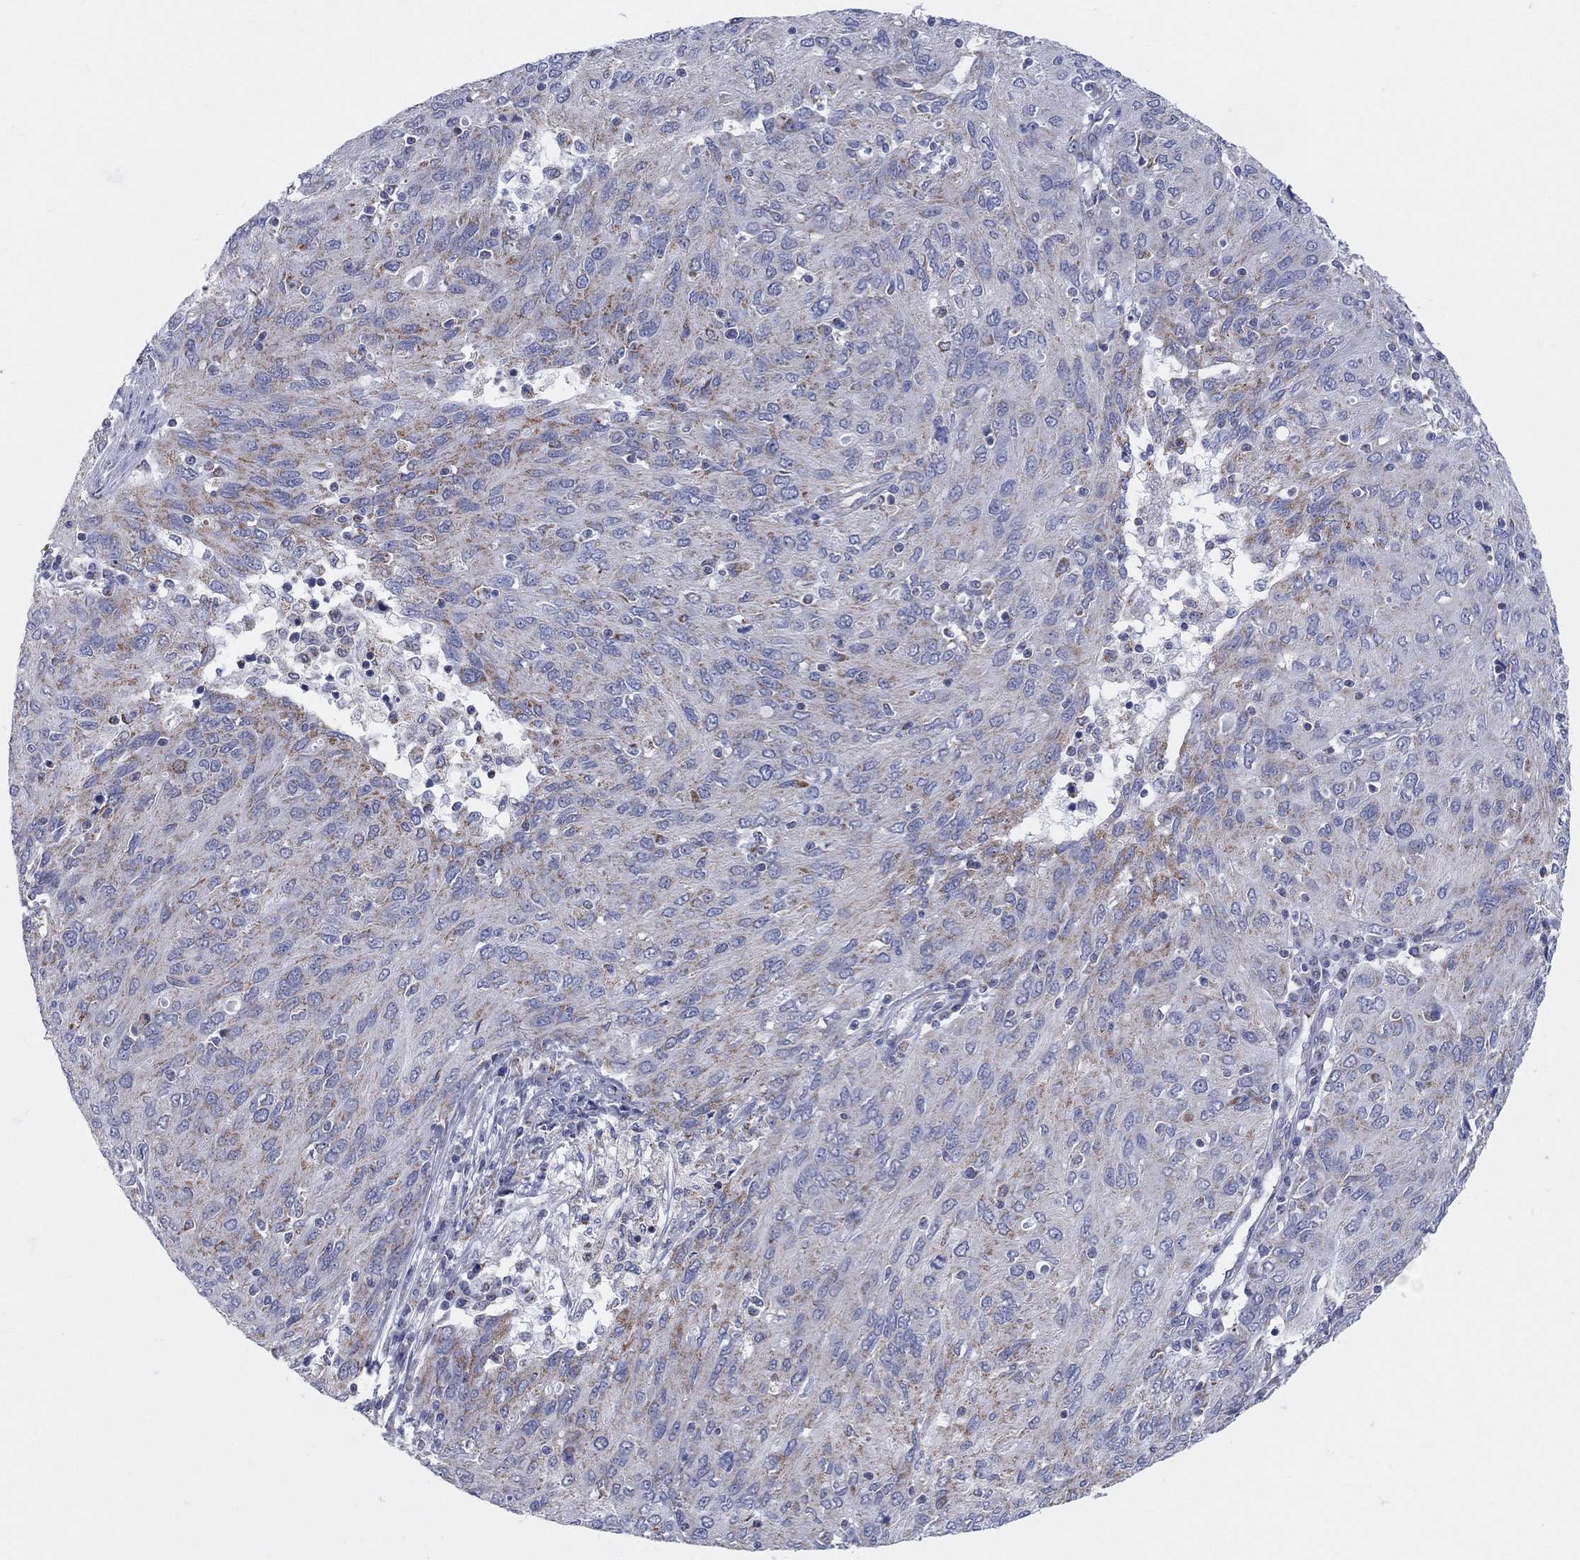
{"staining": {"intensity": "moderate", "quantity": "25%-75%", "location": "cytoplasmic/membranous"}, "tissue": "ovarian cancer", "cell_type": "Tumor cells", "image_type": "cancer", "snomed": [{"axis": "morphology", "description": "Carcinoma, endometroid"}, {"axis": "topography", "description": "Ovary"}], "caption": "Protein staining of ovarian cancer tissue demonstrates moderate cytoplasmic/membranous positivity in about 25%-75% of tumor cells.", "gene": "KISS1R", "patient": {"sex": "female", "age": 50}}